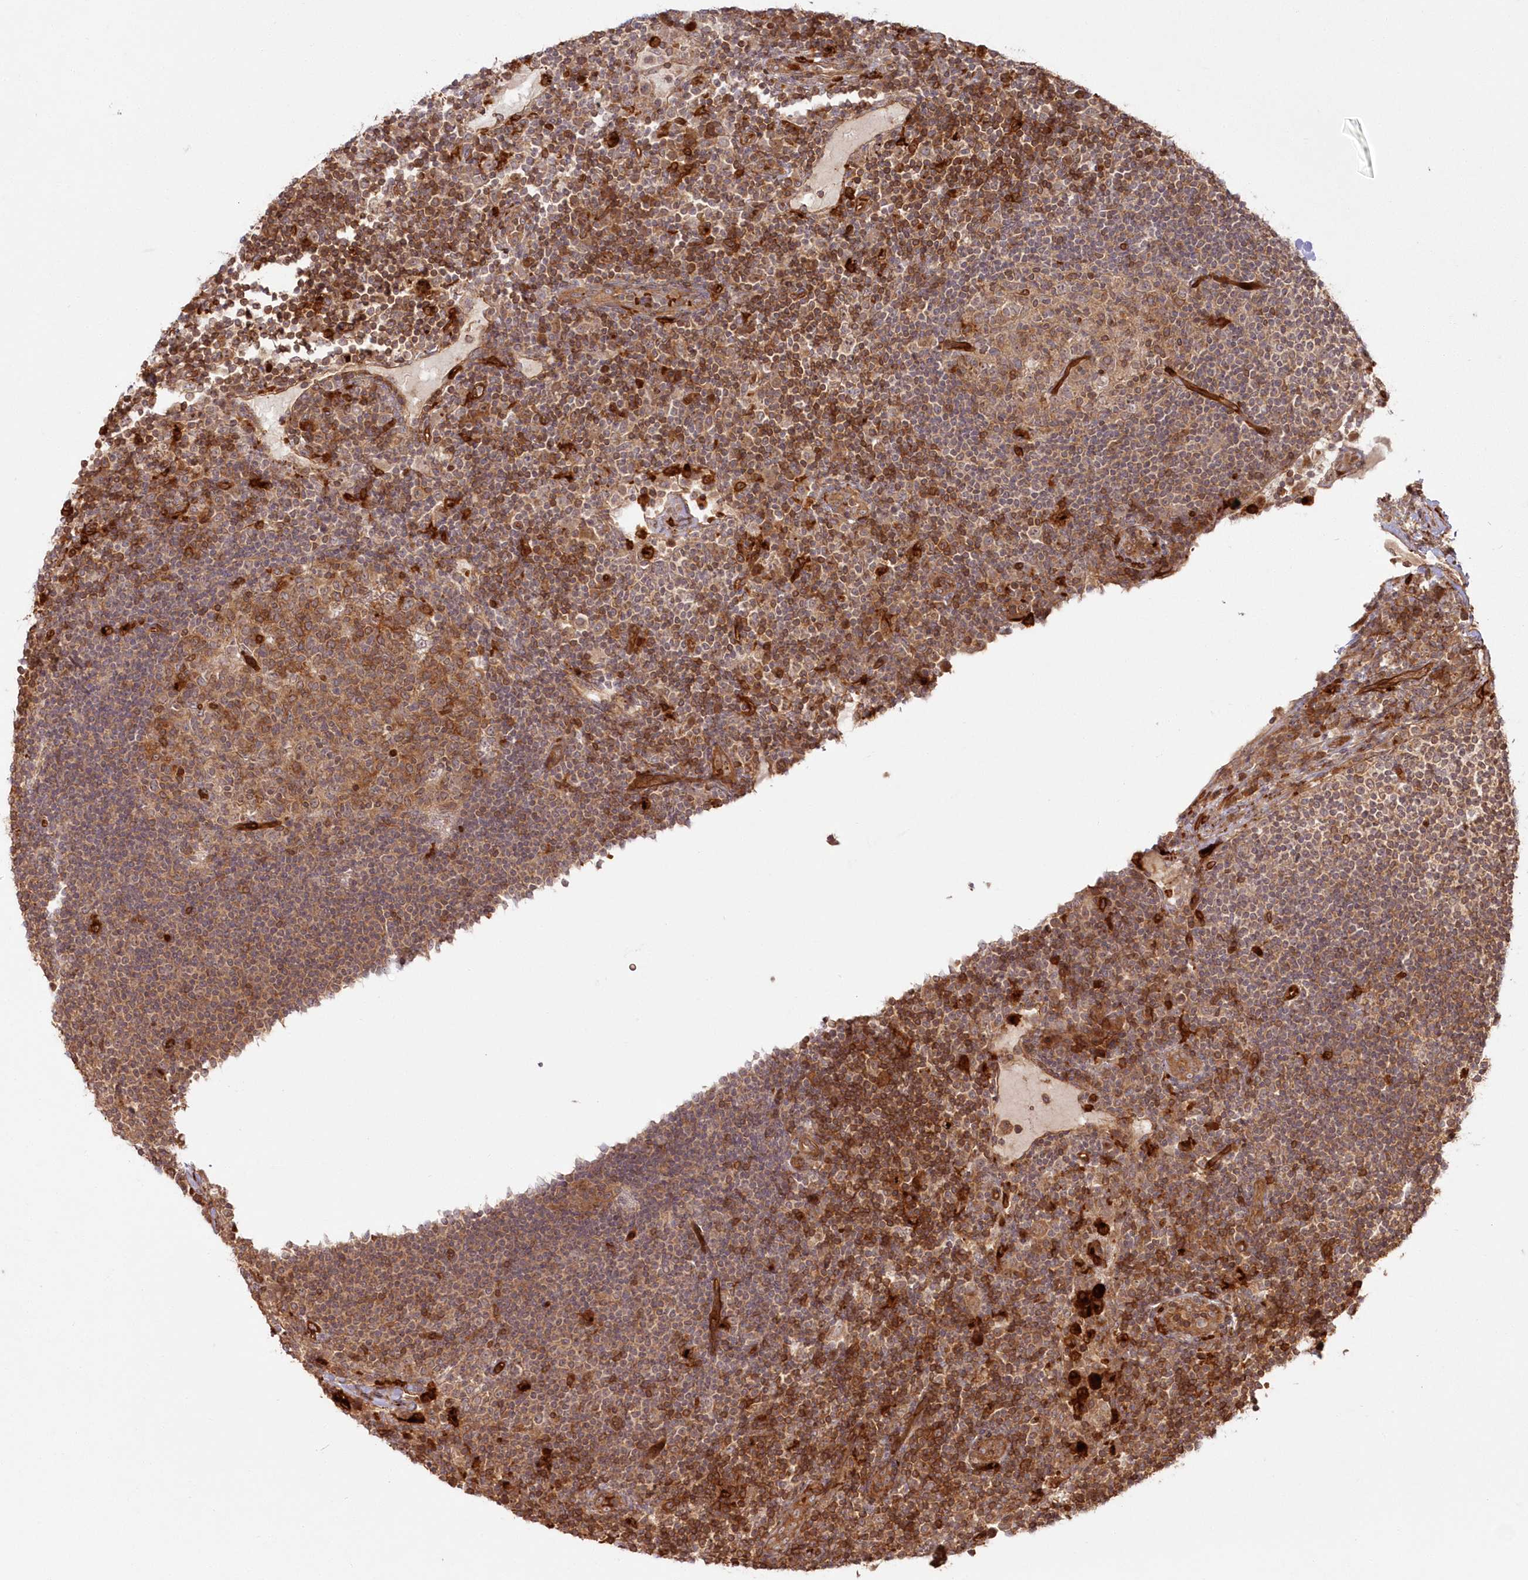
{"staining": {"intensity": "moderate", "quantity": ">75%", "location": "cytoplasmic/membranous"}, "tissue": "lymph node", "cell_type": "Germinal center cells", "image_type": "normal", "snomed": [{"axis": "morphology", "description": "Normal tissue, NOS"}, {"axis": "topography", "description": "Lymph node"}], "caption": "Moderate cytoplasmic/membranous expression is seen in about >75% of germinal center cells in unremarkable lymph node.", "gene": "RGCC", "patient": {"sex": "female", "age": 53}}